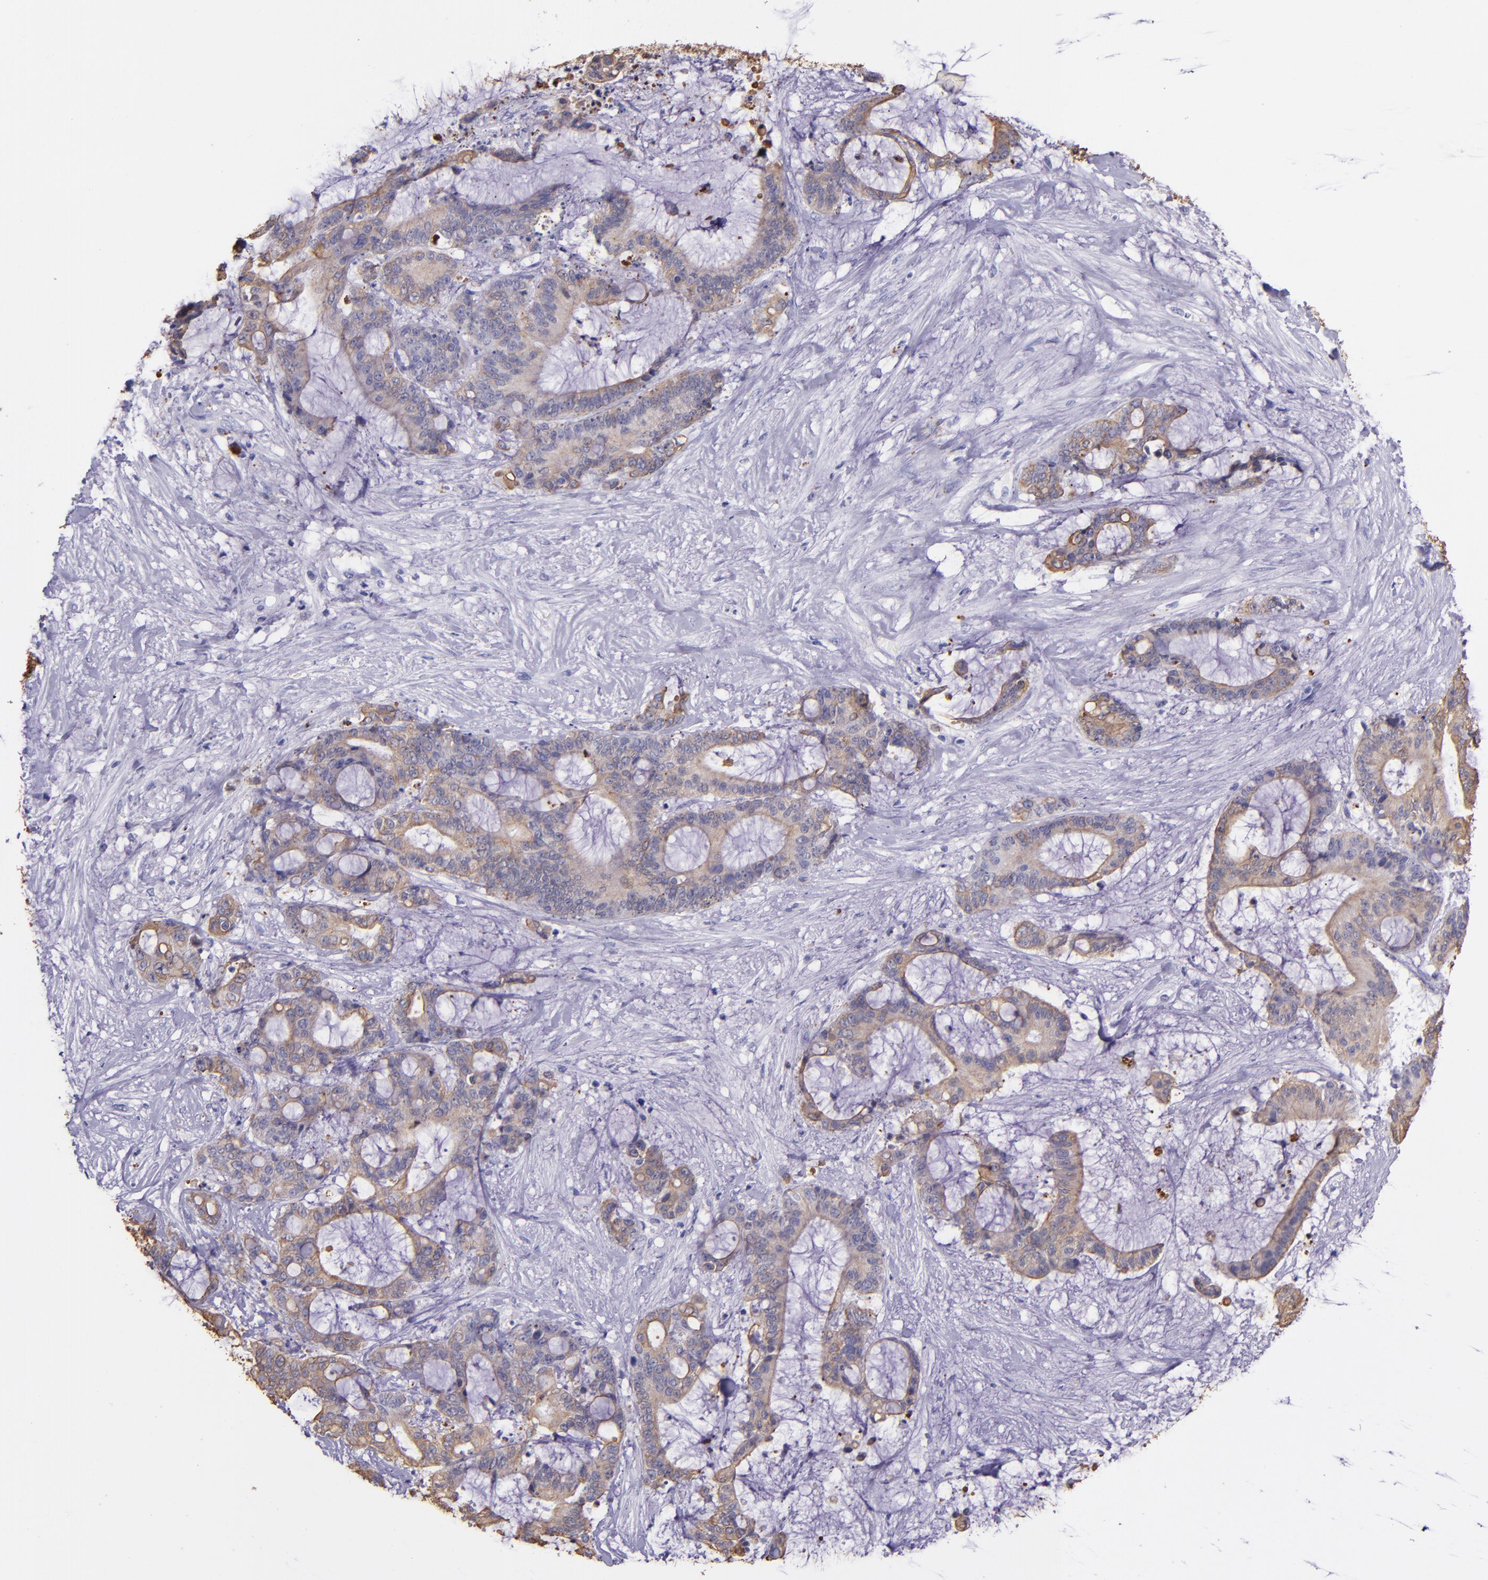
{"staining": {"intensity": "moderate", "quantity": ">75%", "location": "cytoplasmic/membranous"}, "tissue": "liver cancer", "cell_type": "Tumor cells", "image_type": "cancer", "snomed": [{"axis": "morphology", "description": "Cholangiocarcinoma"}, {"axis": "topography", "description": "Liver"}], "caption": "DAB immunohistochemical staining of human liver cholangiocarcinoma demonstrates moderate cytoplasmic/membranous protein expression in approximately >75% of tumor cells.", "gene": "KRT4", "patient": {"sex": "female", "age": 73}}